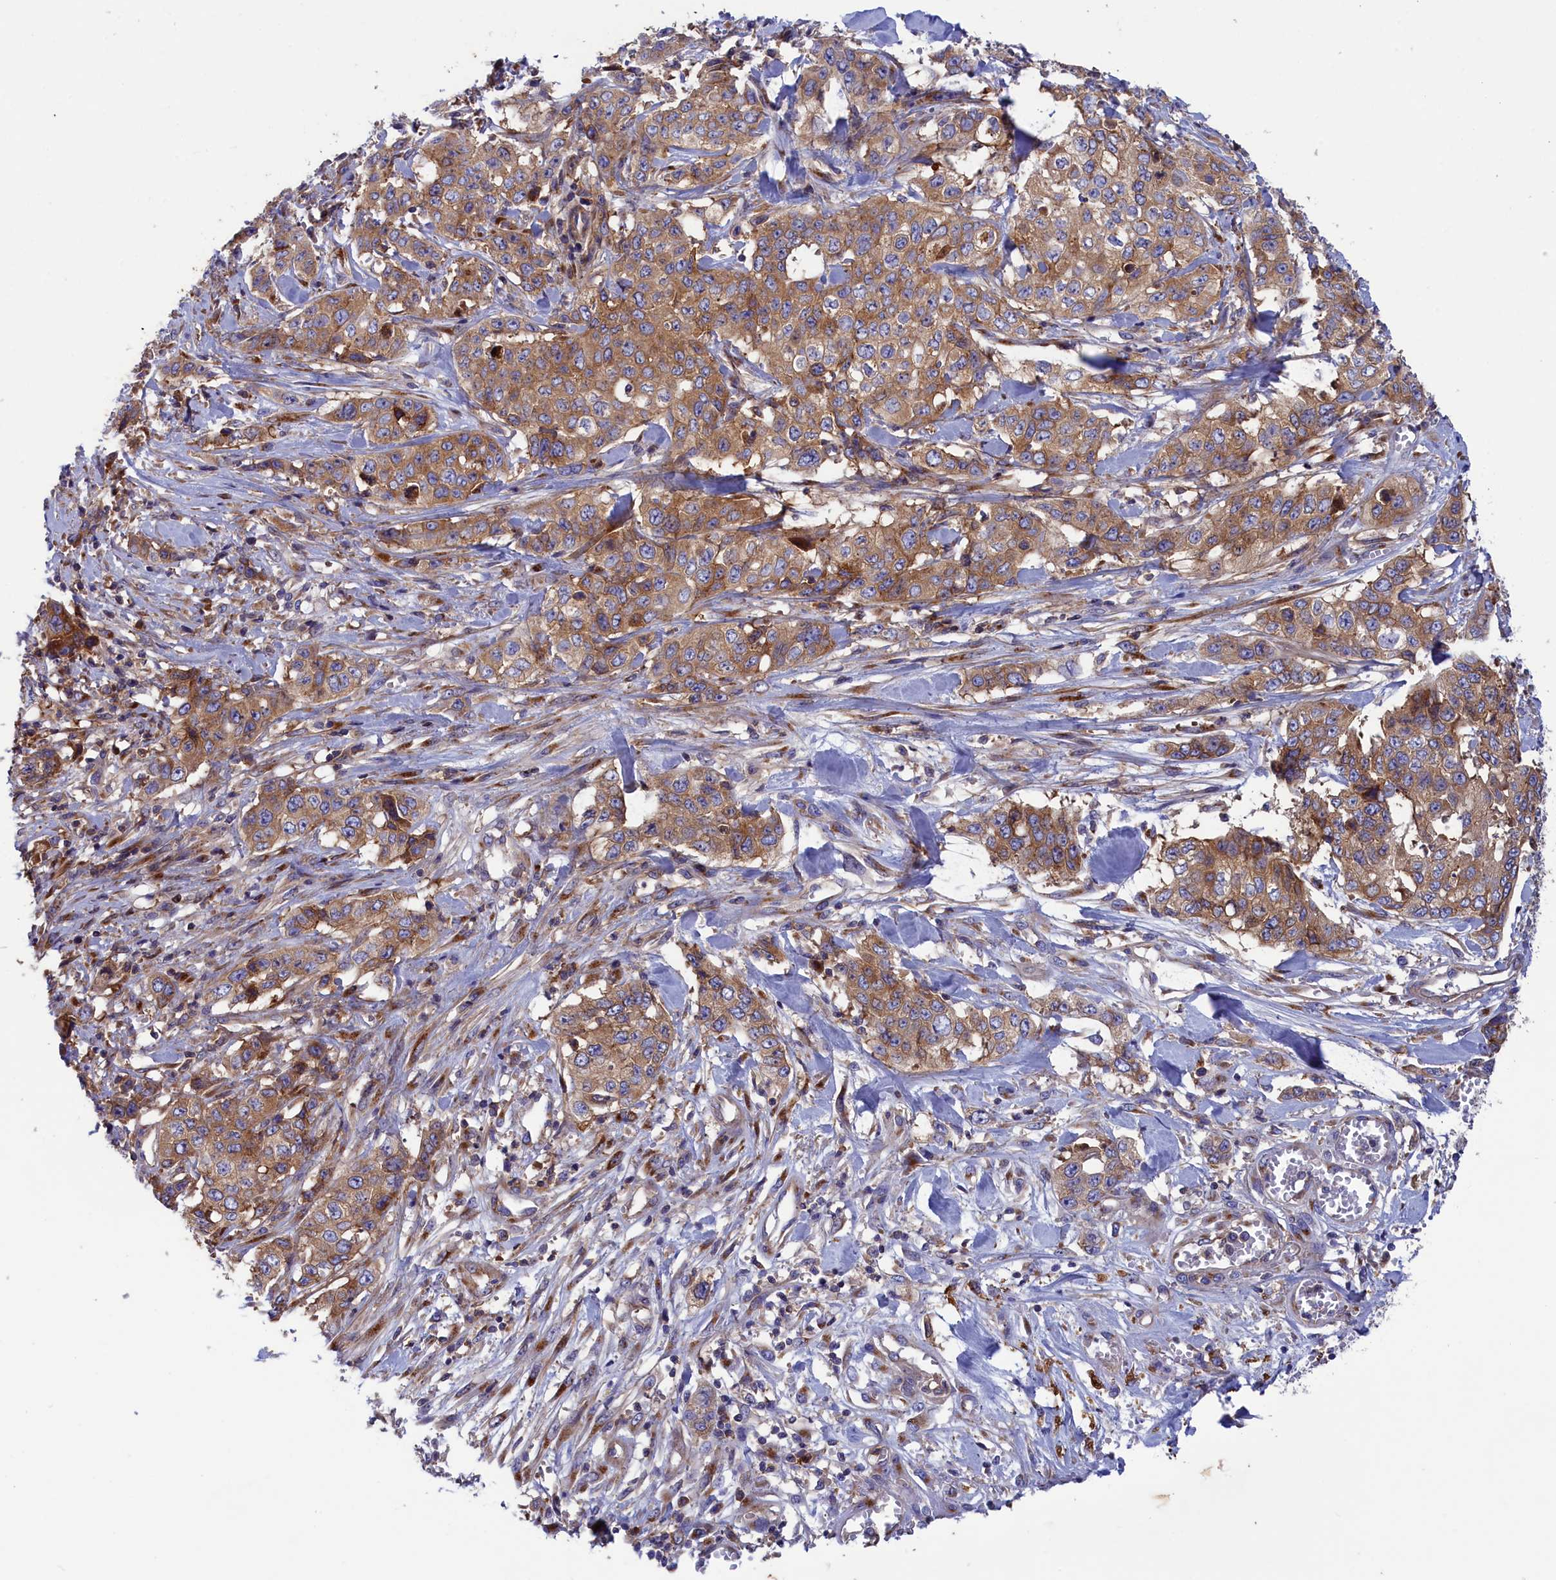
{"staining": {"intensity": "weak", "quantity": ">75%", "location": "cytoplasmic/membranous"}, "tissue": "stomach cancer", "cell_type": "Tumor cells", "image_type": "cancer", "snomed": [{"axis": "morphology", "description": "Adenocarcinoma, NOS"}, {"axis": "topography", "description": "Stomach, upper"}], "caption": "A low amount of weak cytoplasmic/membranous staining is identified in about >75% of tumor cells in stomach cancer tissue.", "gene": "SCAMP4", "patient": {"sex": "male", "age": 62}}